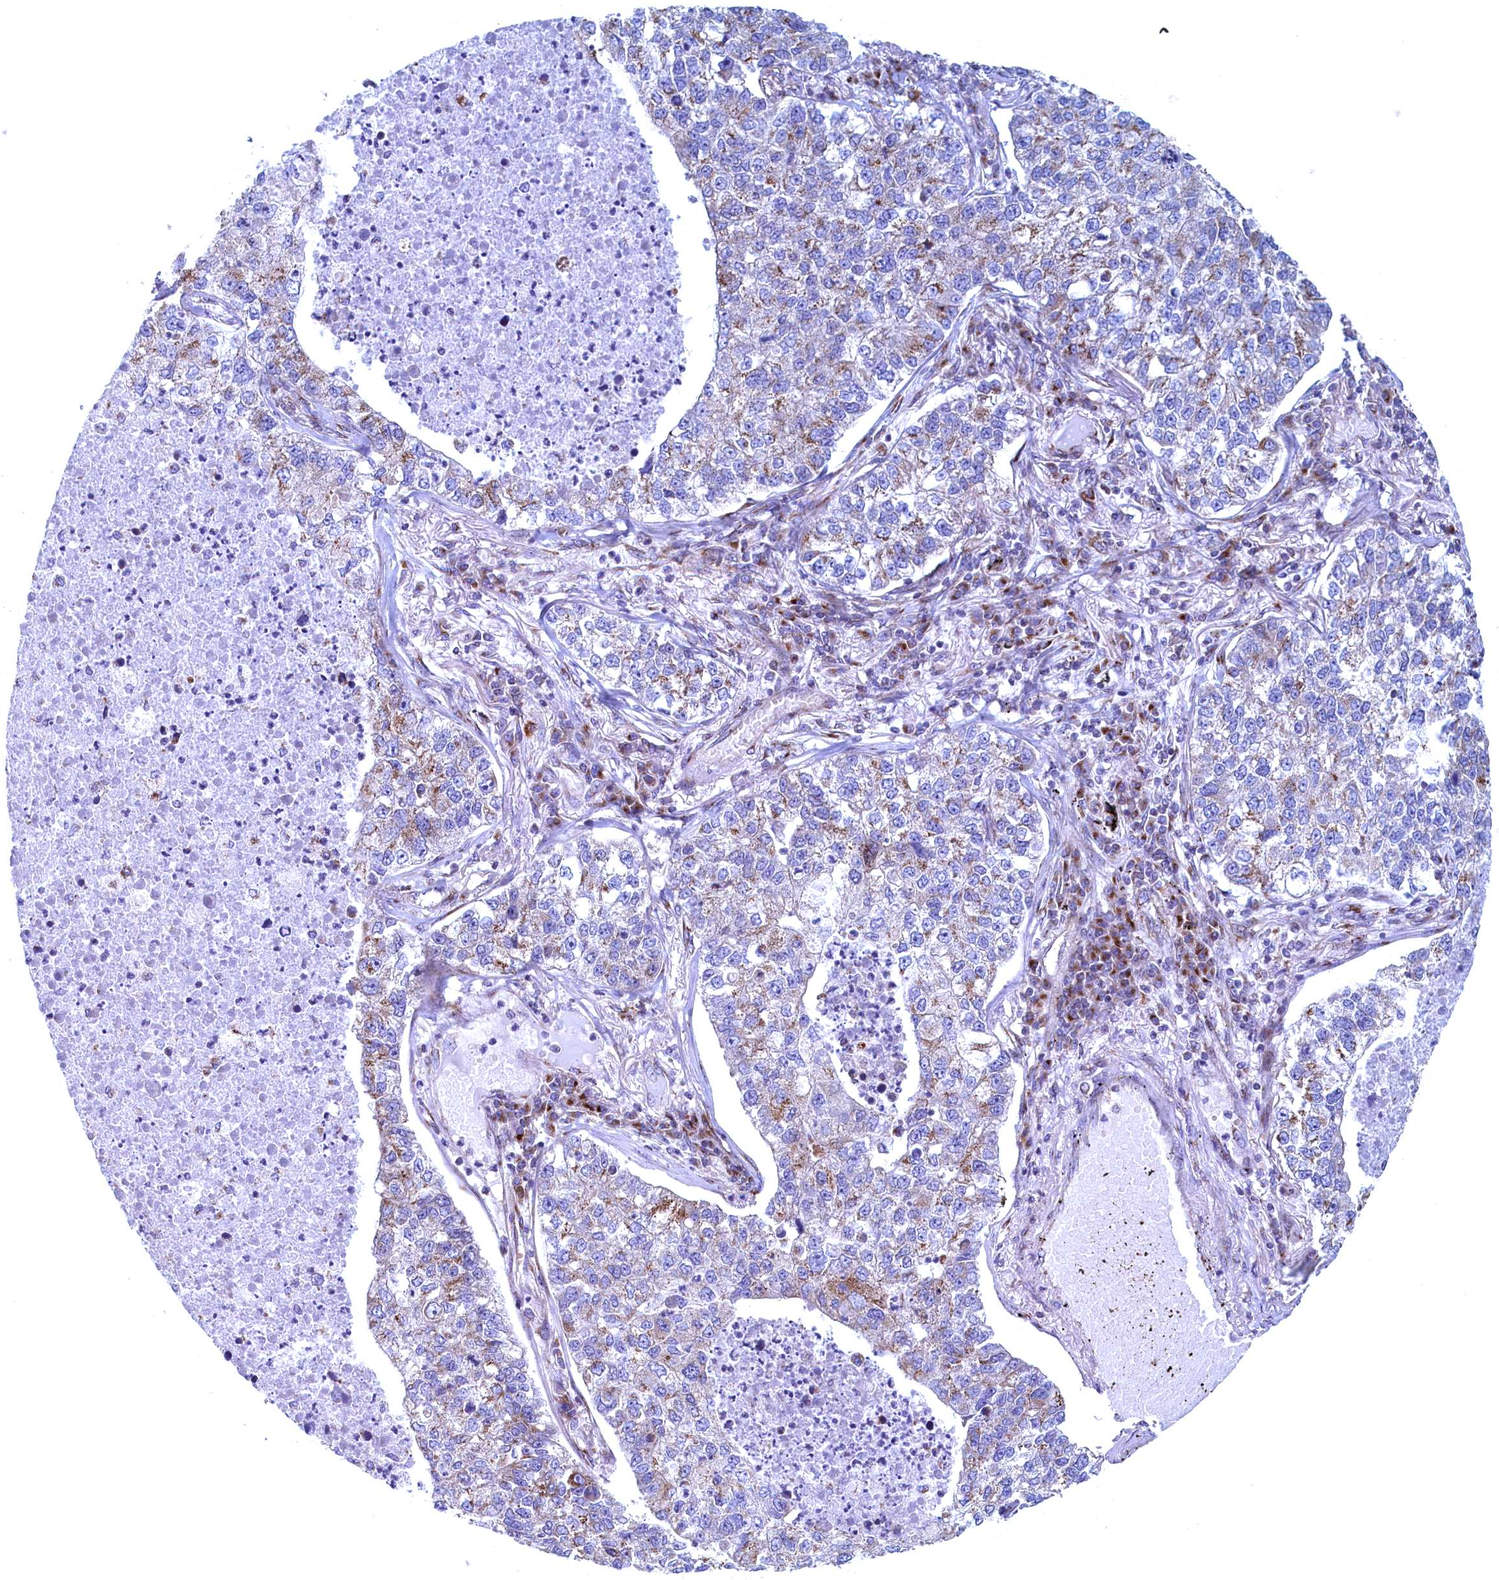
{"staining": {"intensity": "weak", "quantity": "<25%", "location": "cytoplasmic/membranous"}, "tissue": "lung cancer", "cell_type": "Tumor cells", "image_type": "cancer", "snomed": [{"axis": "morphology", "description": "Adenocarcinoma, NOS"}, {"axis": "topography", "description": "Lung"}], "caption": "This is an immunohistochemistry photomicrograph of lung adenocarcinoma. There is no positivity in tumor cells.", "gene": "MTFMT", "patient": {"sex": "male", "age": 49}}